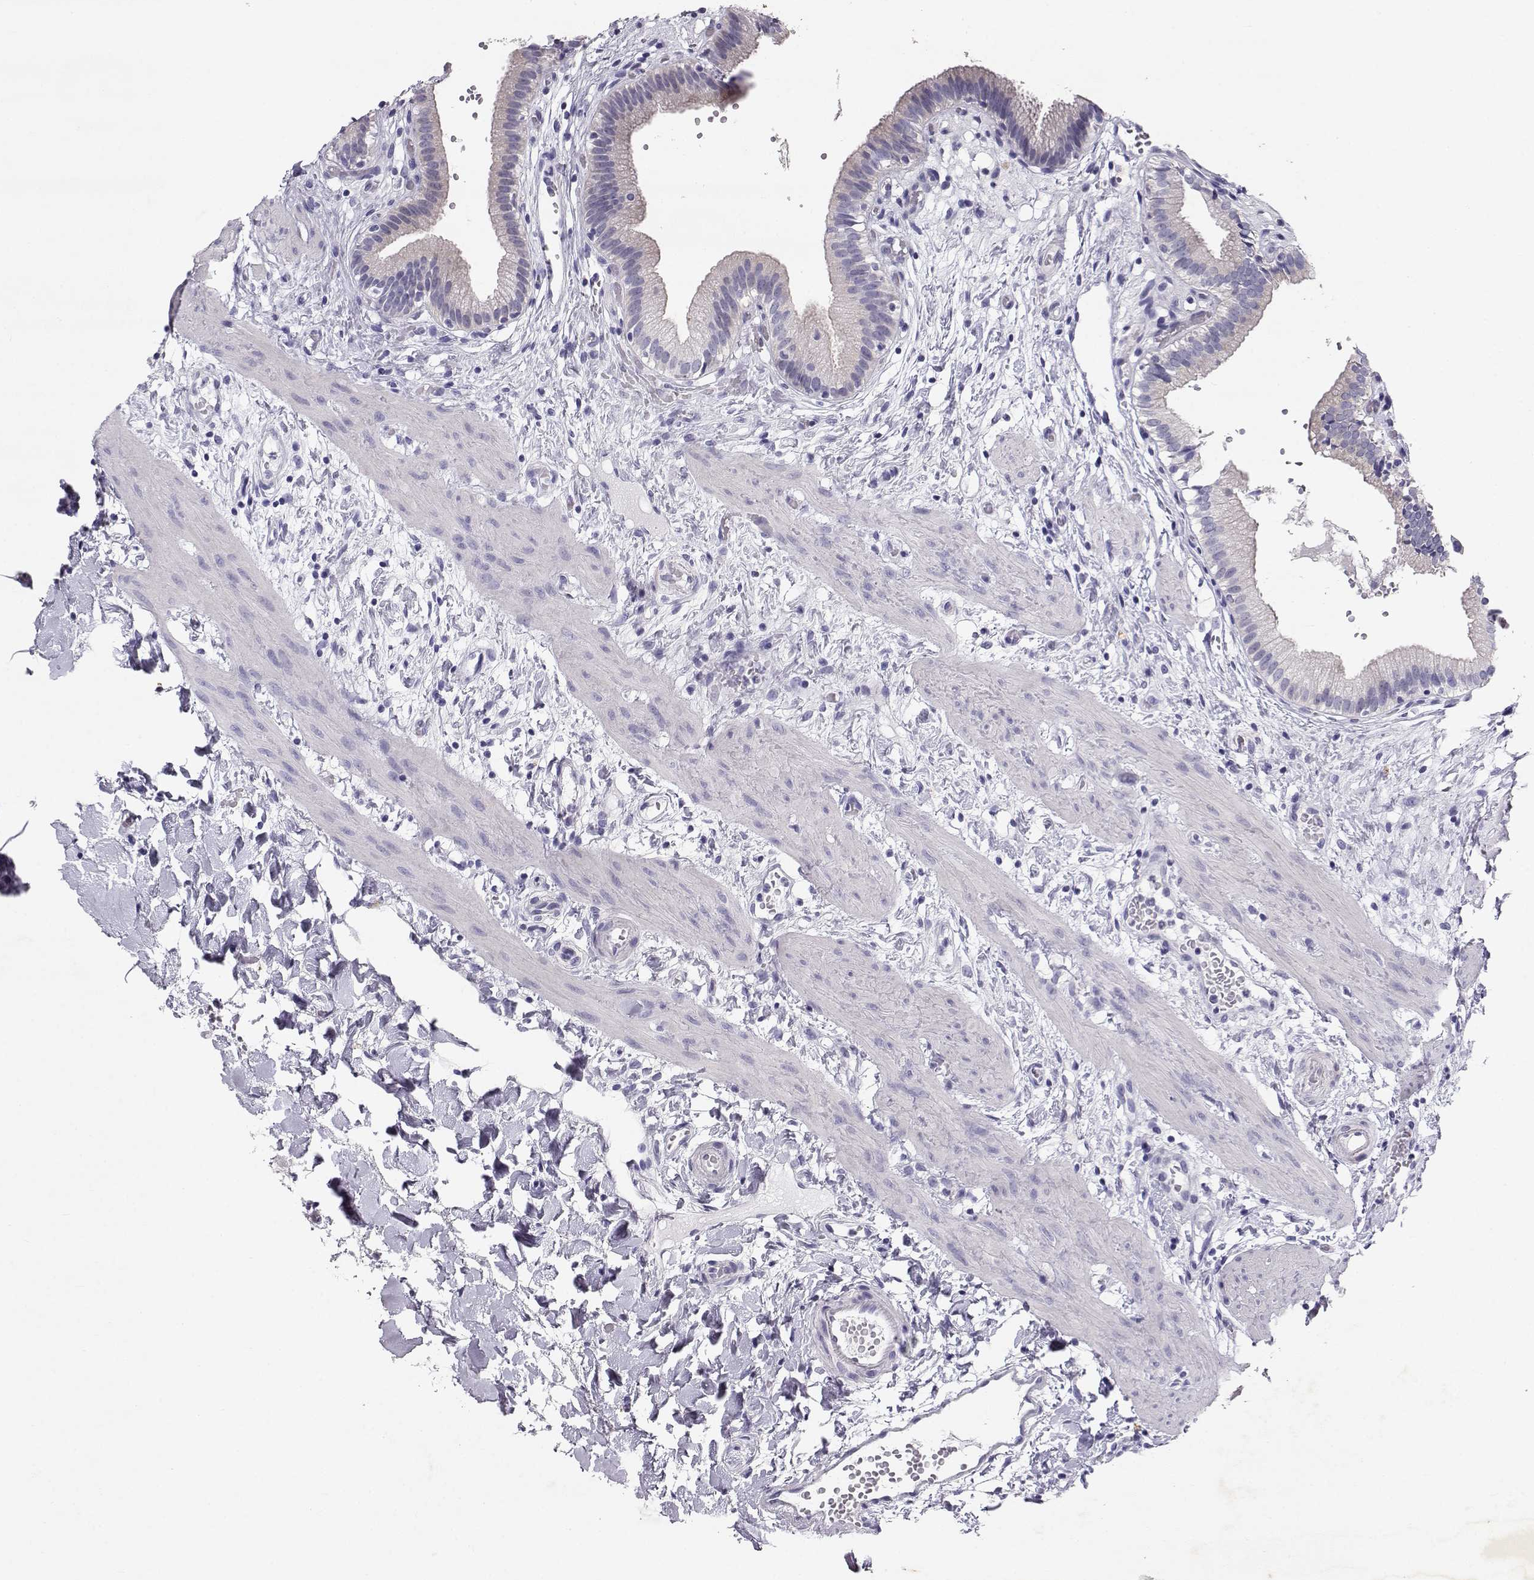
{"staining": {"intensity": "negative", "quantity": "none", "location": "none"}, "tissue": "gallbladder", "cell_type": "Glandular cells", "image_type": "normal", "snomed": [{"axis": "morphology", "description": "Normal tissue, NOS"}, {"axis": "topography", "description": "Gallbladder"}], "caption": "IHC image of benign human gallbladder stained for a protein (brown), which displays no expression in glandular cells.", "gene": "RD3", "patient": {"sex": "female", "age": 24}}